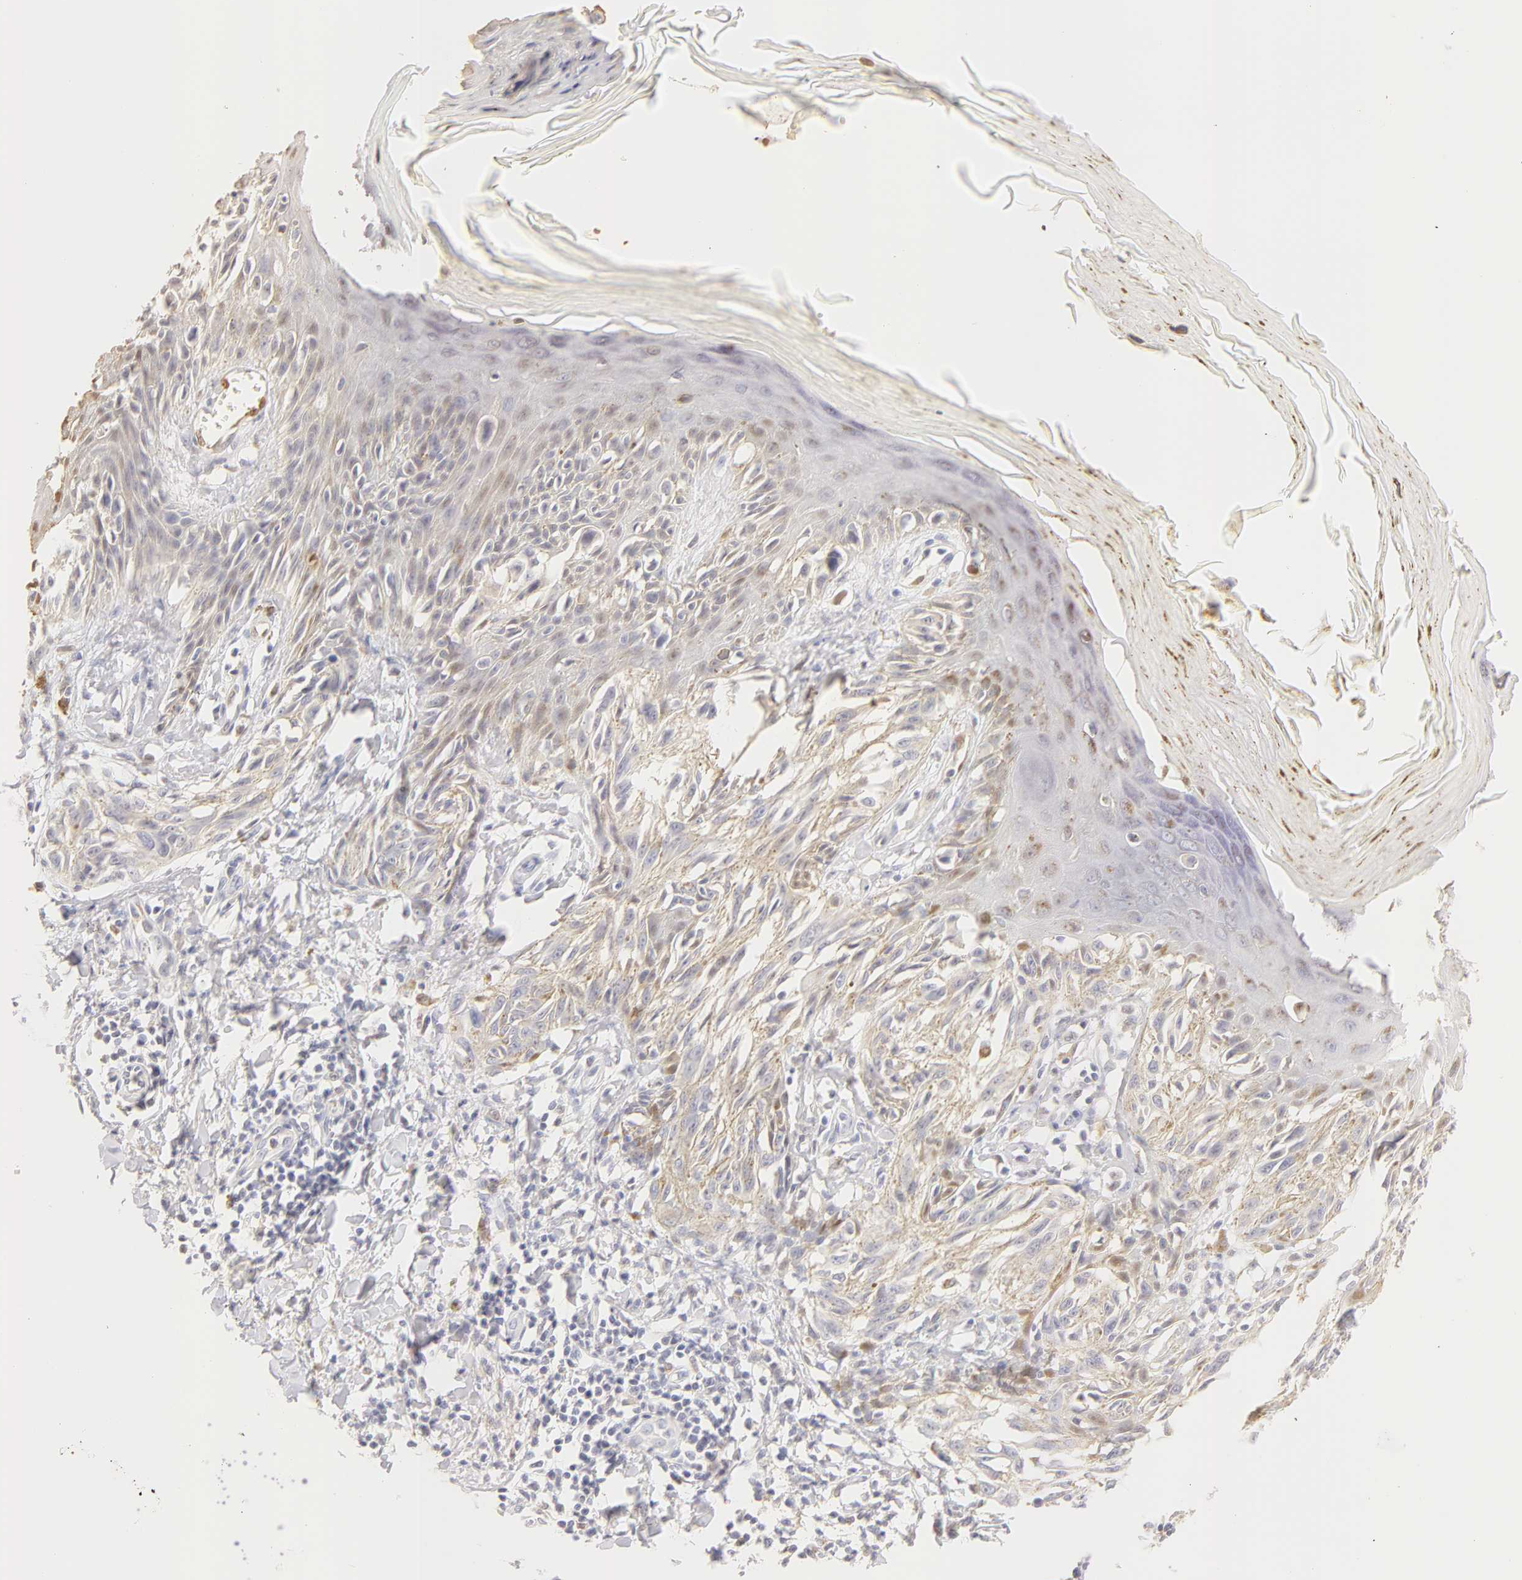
{"staining": {"intensity": "negative", "quantity": "none", "location": "none"}, "tissue": "melanoma", "cell_type": "Tumor cells", "image_type": "cancer", "snomed": [{"axis": "morphology", "description": "Malignant melanoma, NOS"}, {"axis": "topography", "description": "Skin"}], "caption": "This is a image of immunohistochemistry staining of malignant melanoma, which shows no positivity in tumor cells. (Brightfield microscopy of DAB (3,3'-diaminobenzidine) immunohistochemistry (IHC) at high magnification).", "gene": "CA2", "patient": {"sex": "female", "age": 77}}